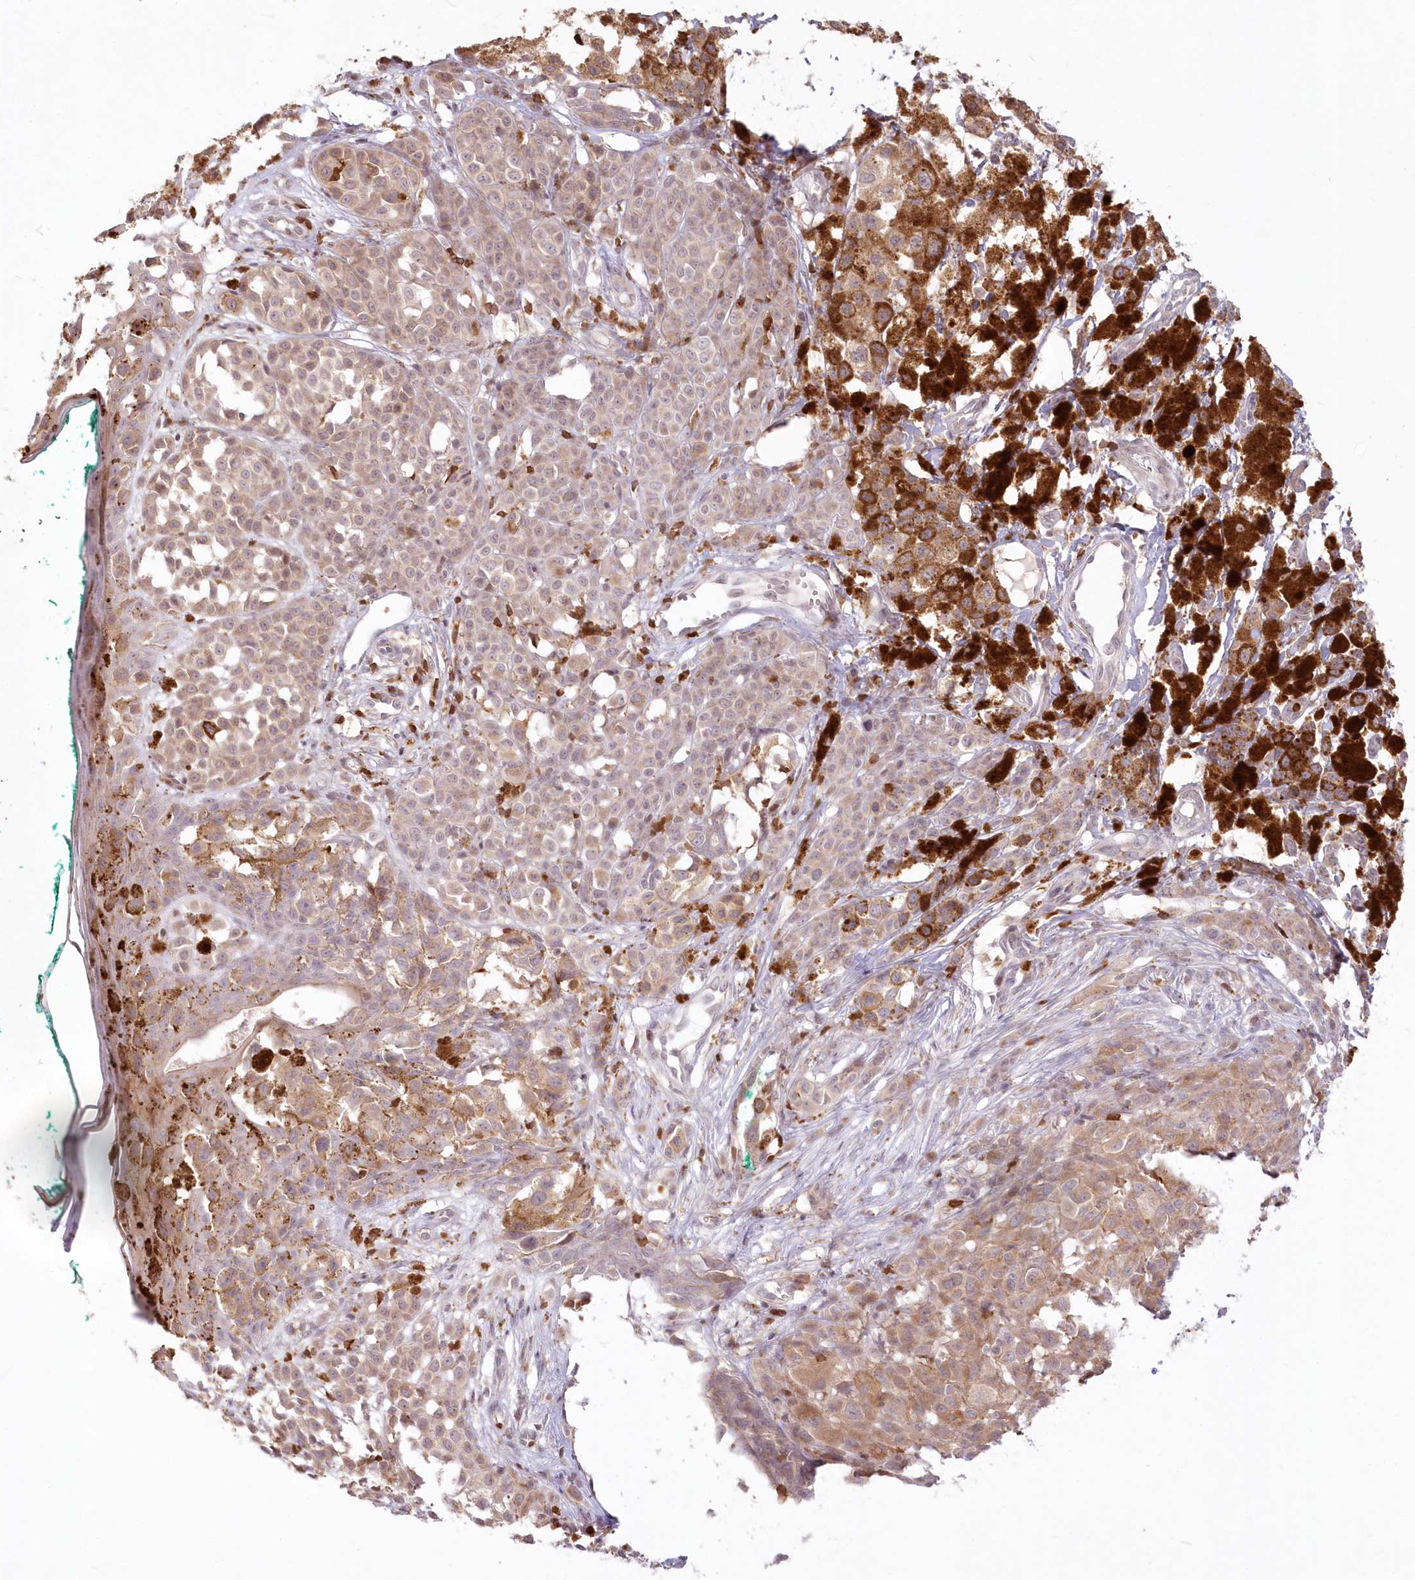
{"staining": {"intensity": "strong", "quantity": "<25%", "location": "cytoplasmic/membranous"}, "tissue": "melanoma", "cell_type": "Tumor cells", "image_type": "cancer", "snomed": [{"axis": "morphology", "description": "Malignant melanoma, NOS"}, {"axis": "topography", "description": "Skin of leg"}], "caption": "Approximately <25% of tumor cells in malignant melanoma show strong cytoplasmic/membranous protein positivity as visualized by brown immunohistochemical staining.", "gene": "MTMR3", "patient": {"sex": "female", "age": 72}}